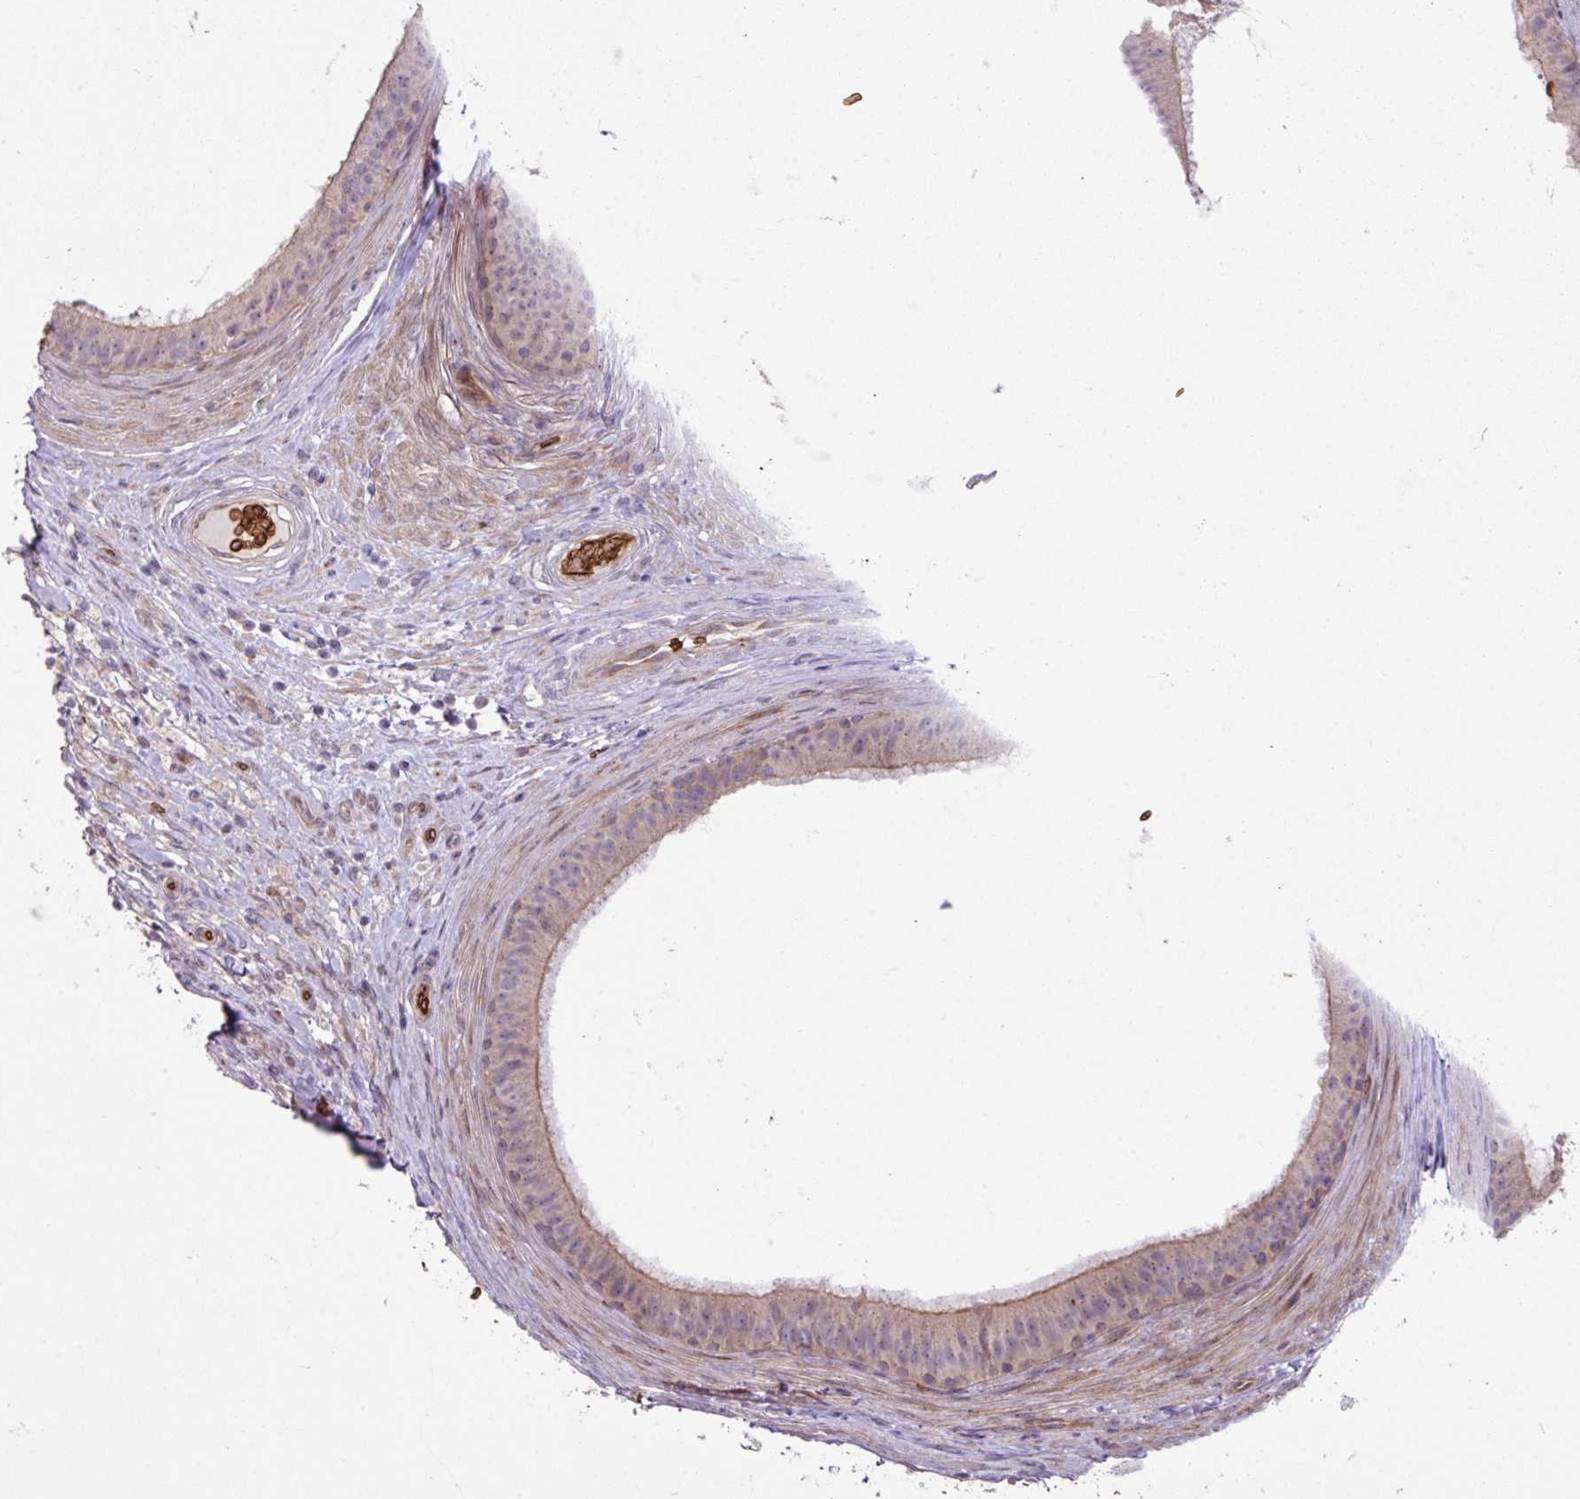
{"staining": {"intensity": "weak", "quantity": "<25%", "location": "cytoplasmic/membranous"}, "tissue": "epididymis", "cell_type": "Glandular cells", "image_type": "normal", "snomed": [{"axis": "morphology", "description": "Normal tissue, NOS"}, {"axis": "topography", "description": "Testis"}, {"axis": "topography", "description": "Epididymis"}], "caption": "DAB immunohistochemical staining of normal human epididymis exhibits no significant positivity in glandular cells.", "gene": "RAD21L1", "patient": {"sex": "male", "age": 41}}